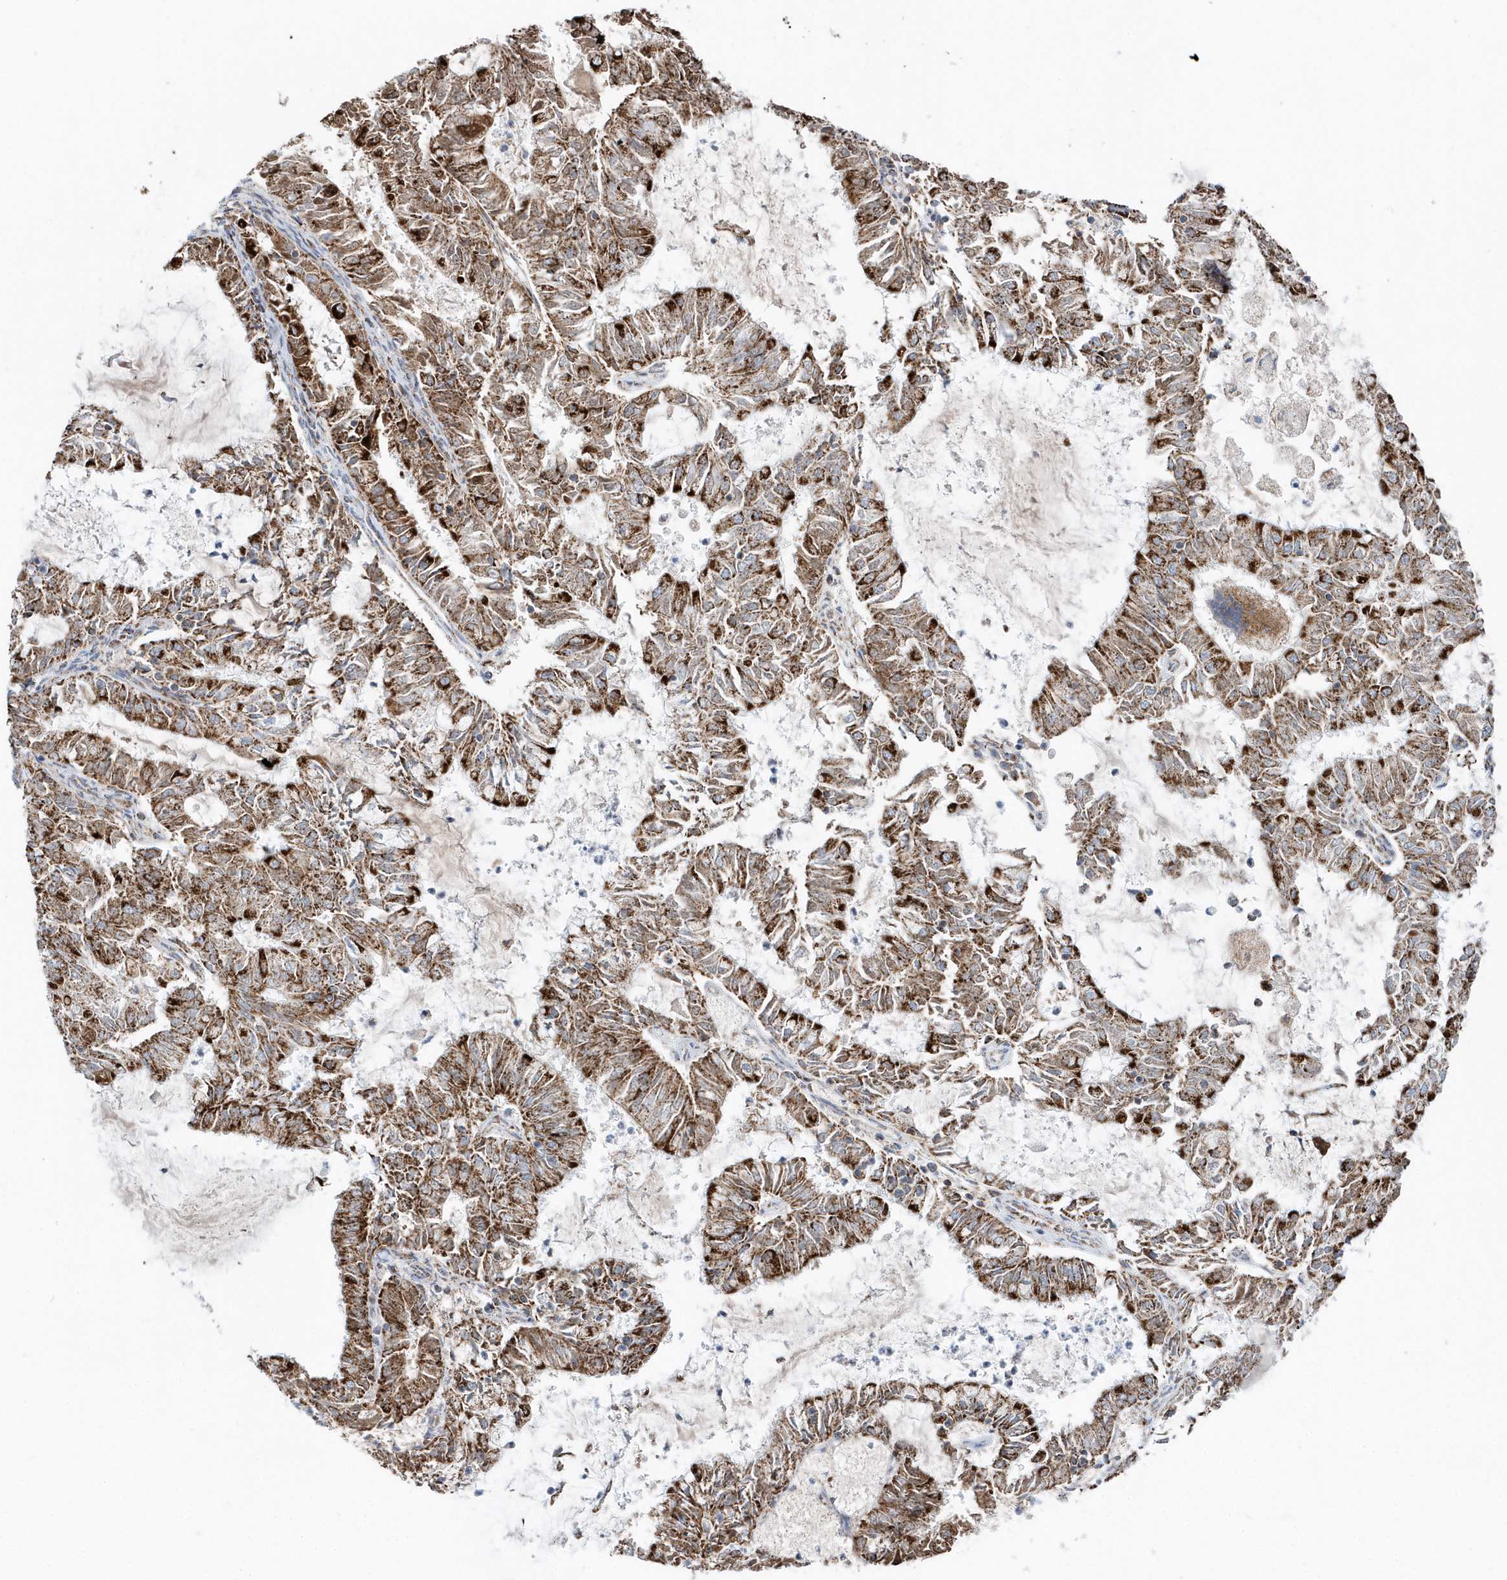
{"staining": {"intensity": "strong", "quantity": ">75%", "location": "cytoplasmic/membranous"}, "tissue": "endometrial cancer", "cell_type": "Tumor cells", "image_type": "cancer", "snomed": [{"axis": "morphology", "description": "Adenocarcinoma, NOS"}, {"axis": "topography", "description": "Endometrium"}], "caption": "Immunohistochemistry (IHC) (DAB (3,3'-diaminobenzidine)) staining of adenocarcinoma (endometrial) exhibits strong cytoplasmic/membranous protein positivity in about >75% of tumor cells.", "gene": "TMCO6", "patient": {"sex": "female", "age": 57}}